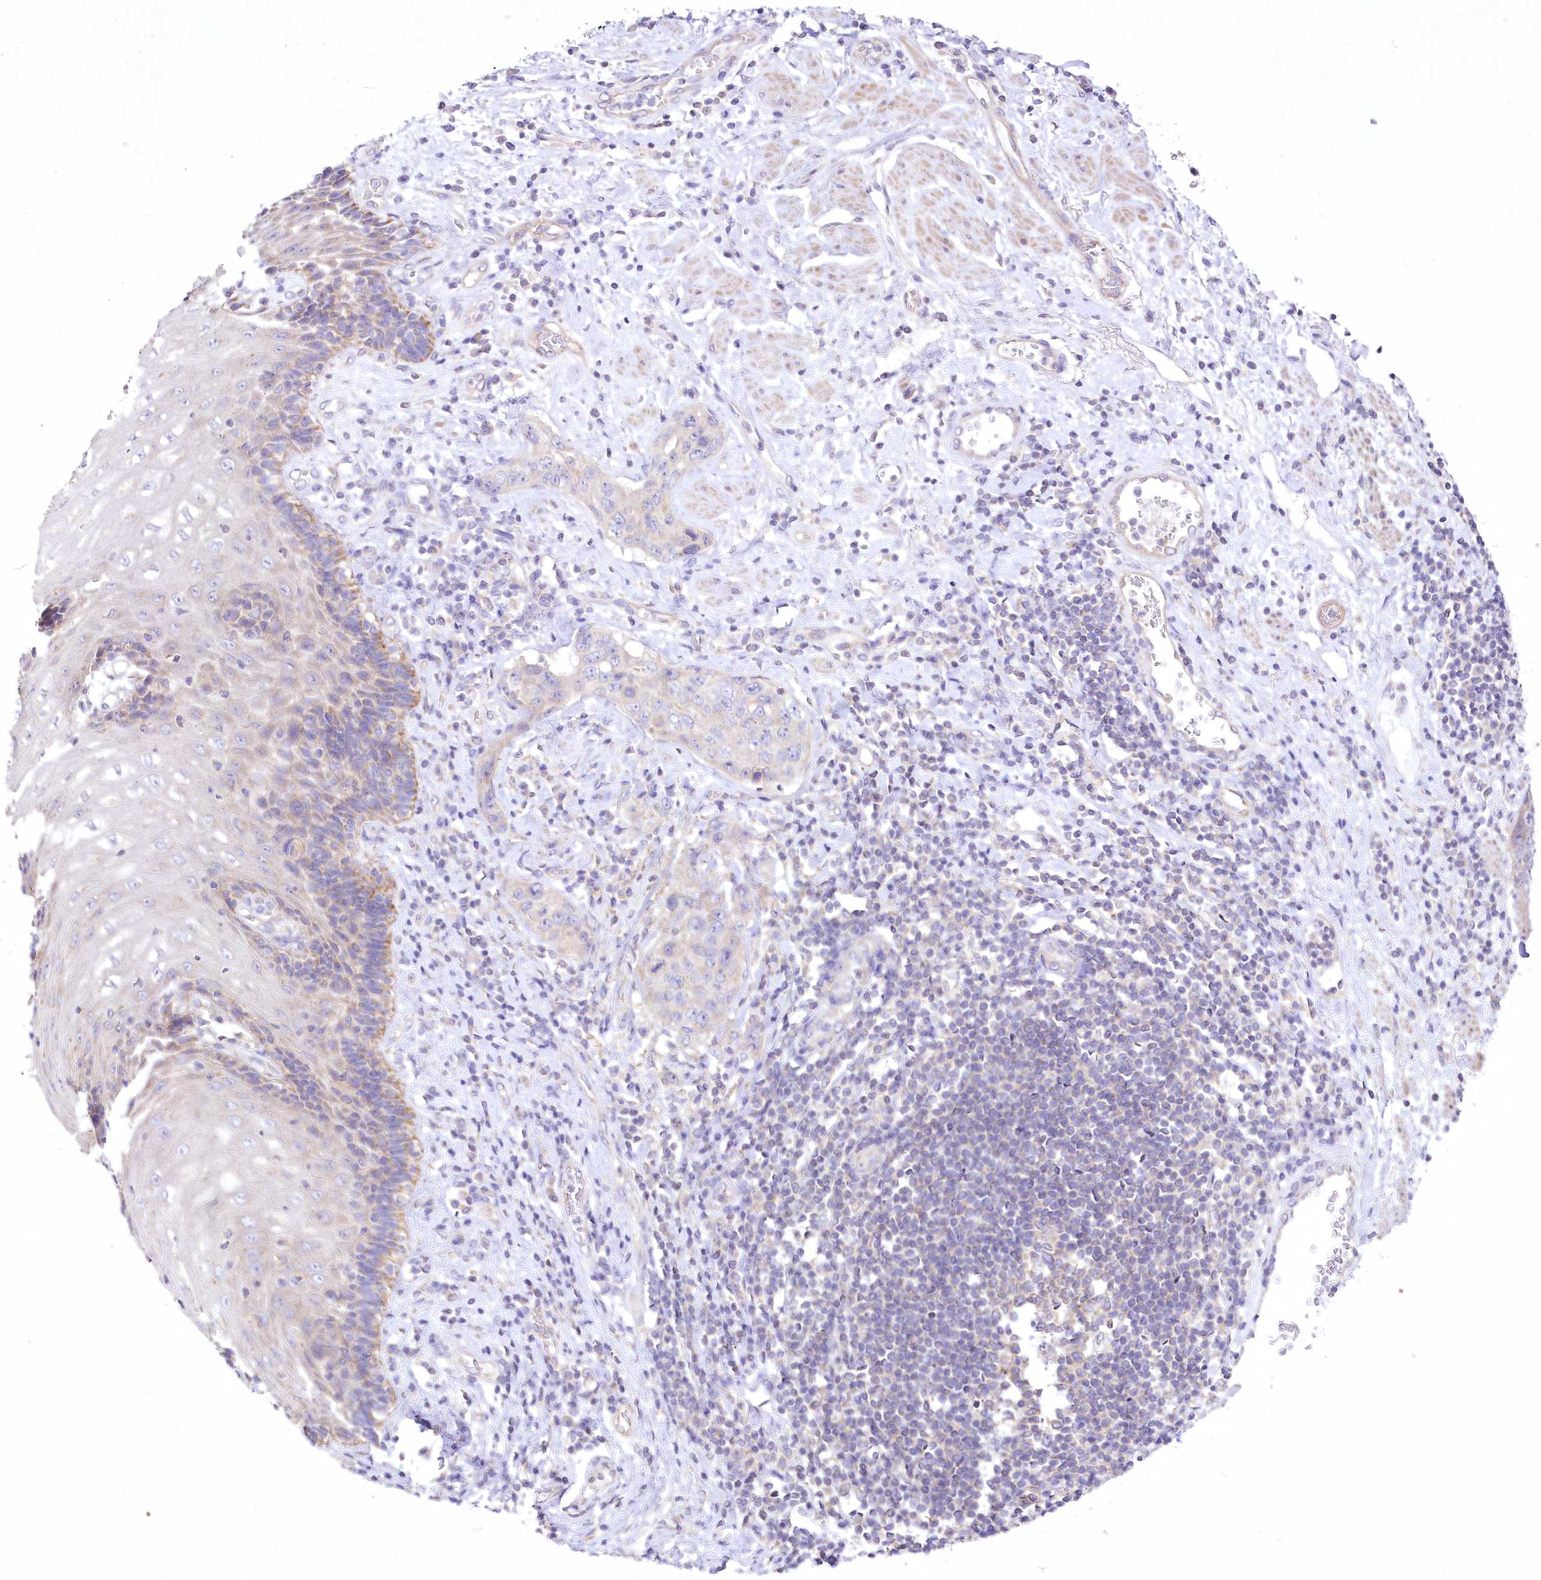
{"staining": {"intensity": "negative", "quantity": "none", "location": "none"}, "tissue": "stomach cancer", "cell_type": "Tumor cells", "image_type": "cancer", "snomed": [{"axis": "morphology", "description": "Adenocarcinoma, NOS"}, {"axis": "topography", "description": "Stomach"}], "caption": "The photomicrograph shows no staining of tumor cells in stomach cancer (adenocarcinoma). The staining was performed using DAB to visualize the protein expression in brown, while the nuclei were stained in blue with hematoxylin (Magnification: 20x).", "gene": "ITSN2", "patient": {"sex": "male", "age": 48}}